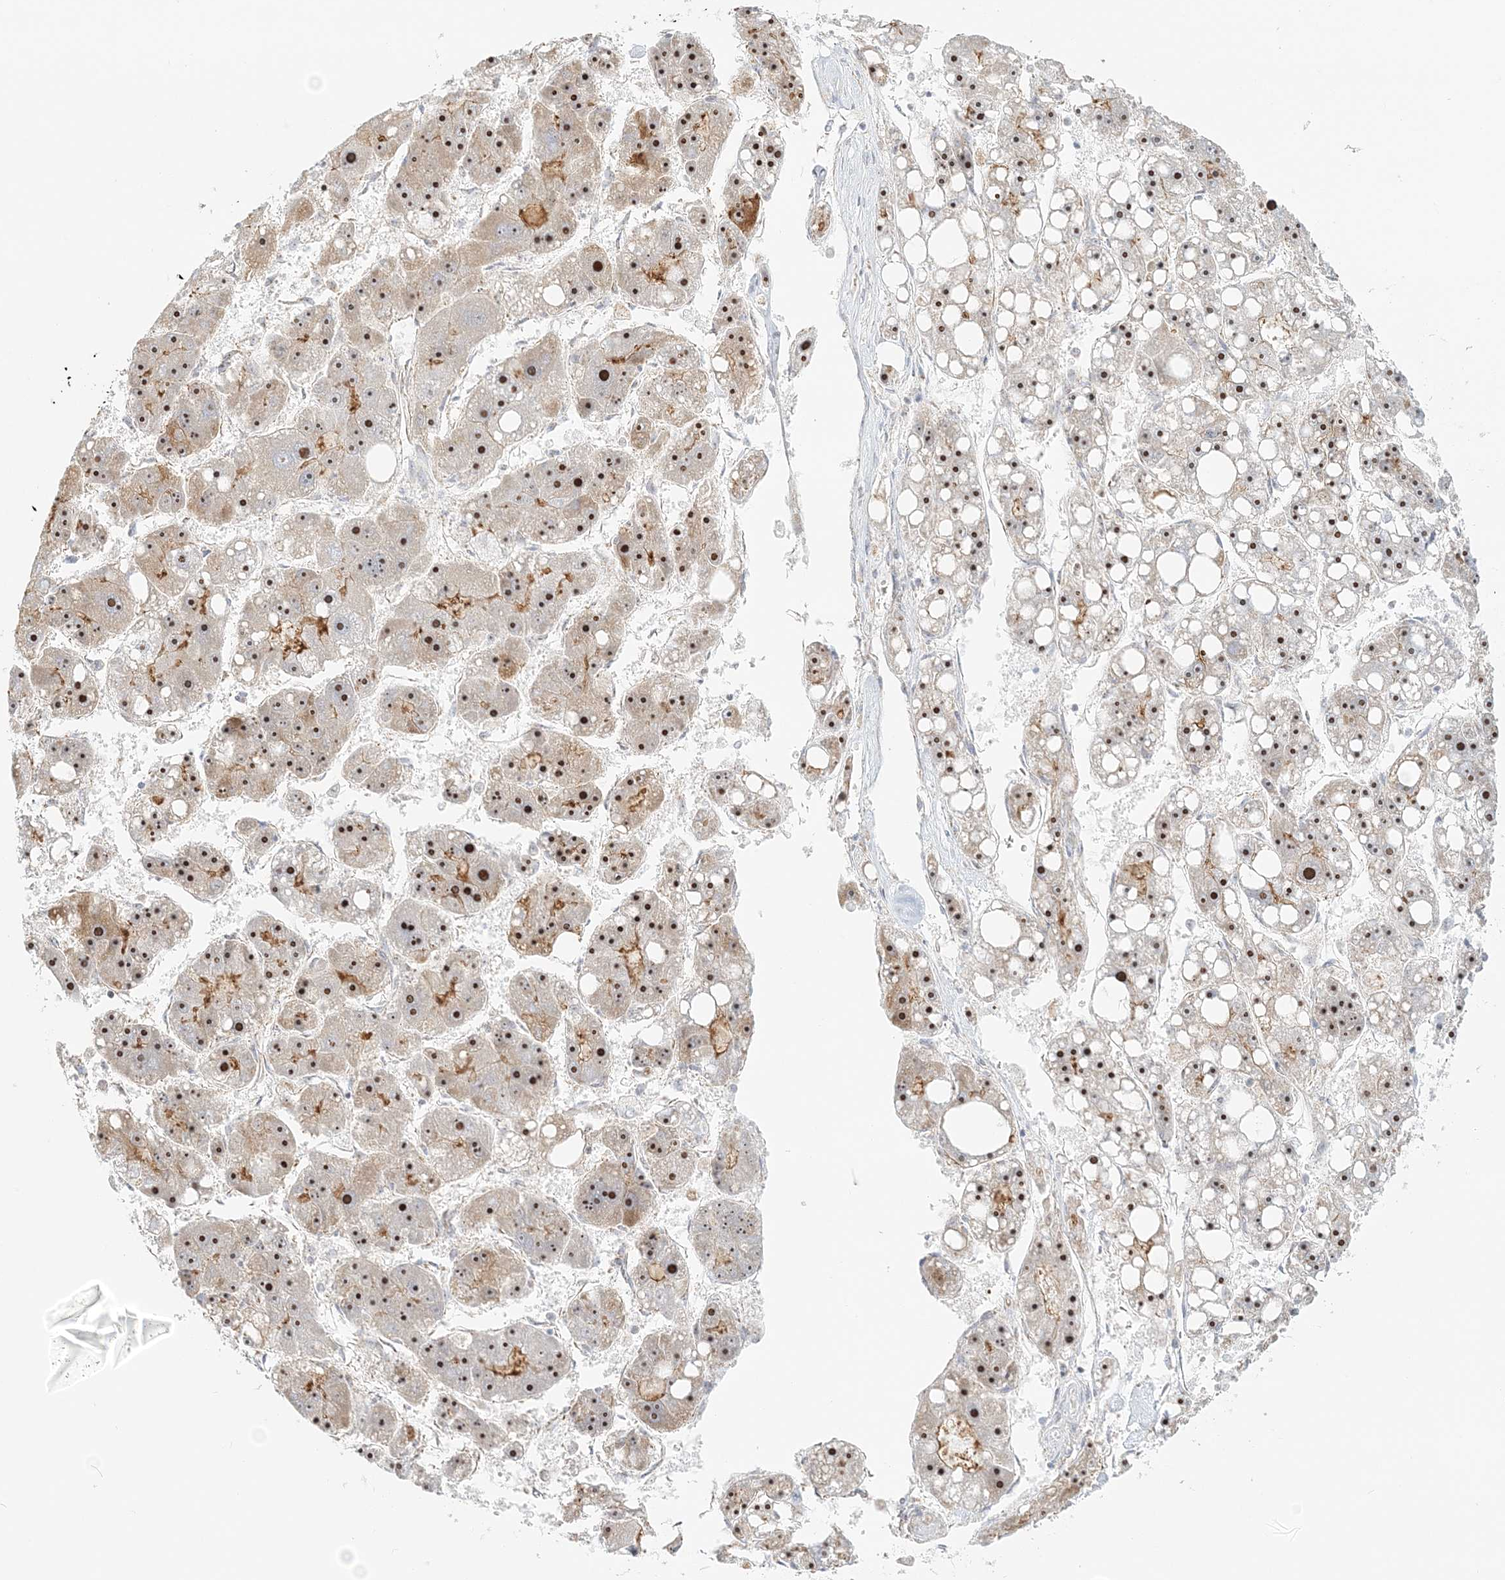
{"staining": {"intensity": "moderate", "quantity": ">75%", "location": "nuclear"}, "tissue": "liver cancer", "cell_type": "Tumor cells", "image_type": "cancer", "snomed": [{"axis": "morphology", "description": "Carcinoma, Hepatocellular, NOS"}, {"axis": "topography", "description": "Liver"}], "caption": "An image of human liver hepatocellular carcinoma stained for a protein exhibits moderate nuclear brown staining in tumor cells.", "gene": "UBE2F", "patient": {"sex": "female", "age": 61}}